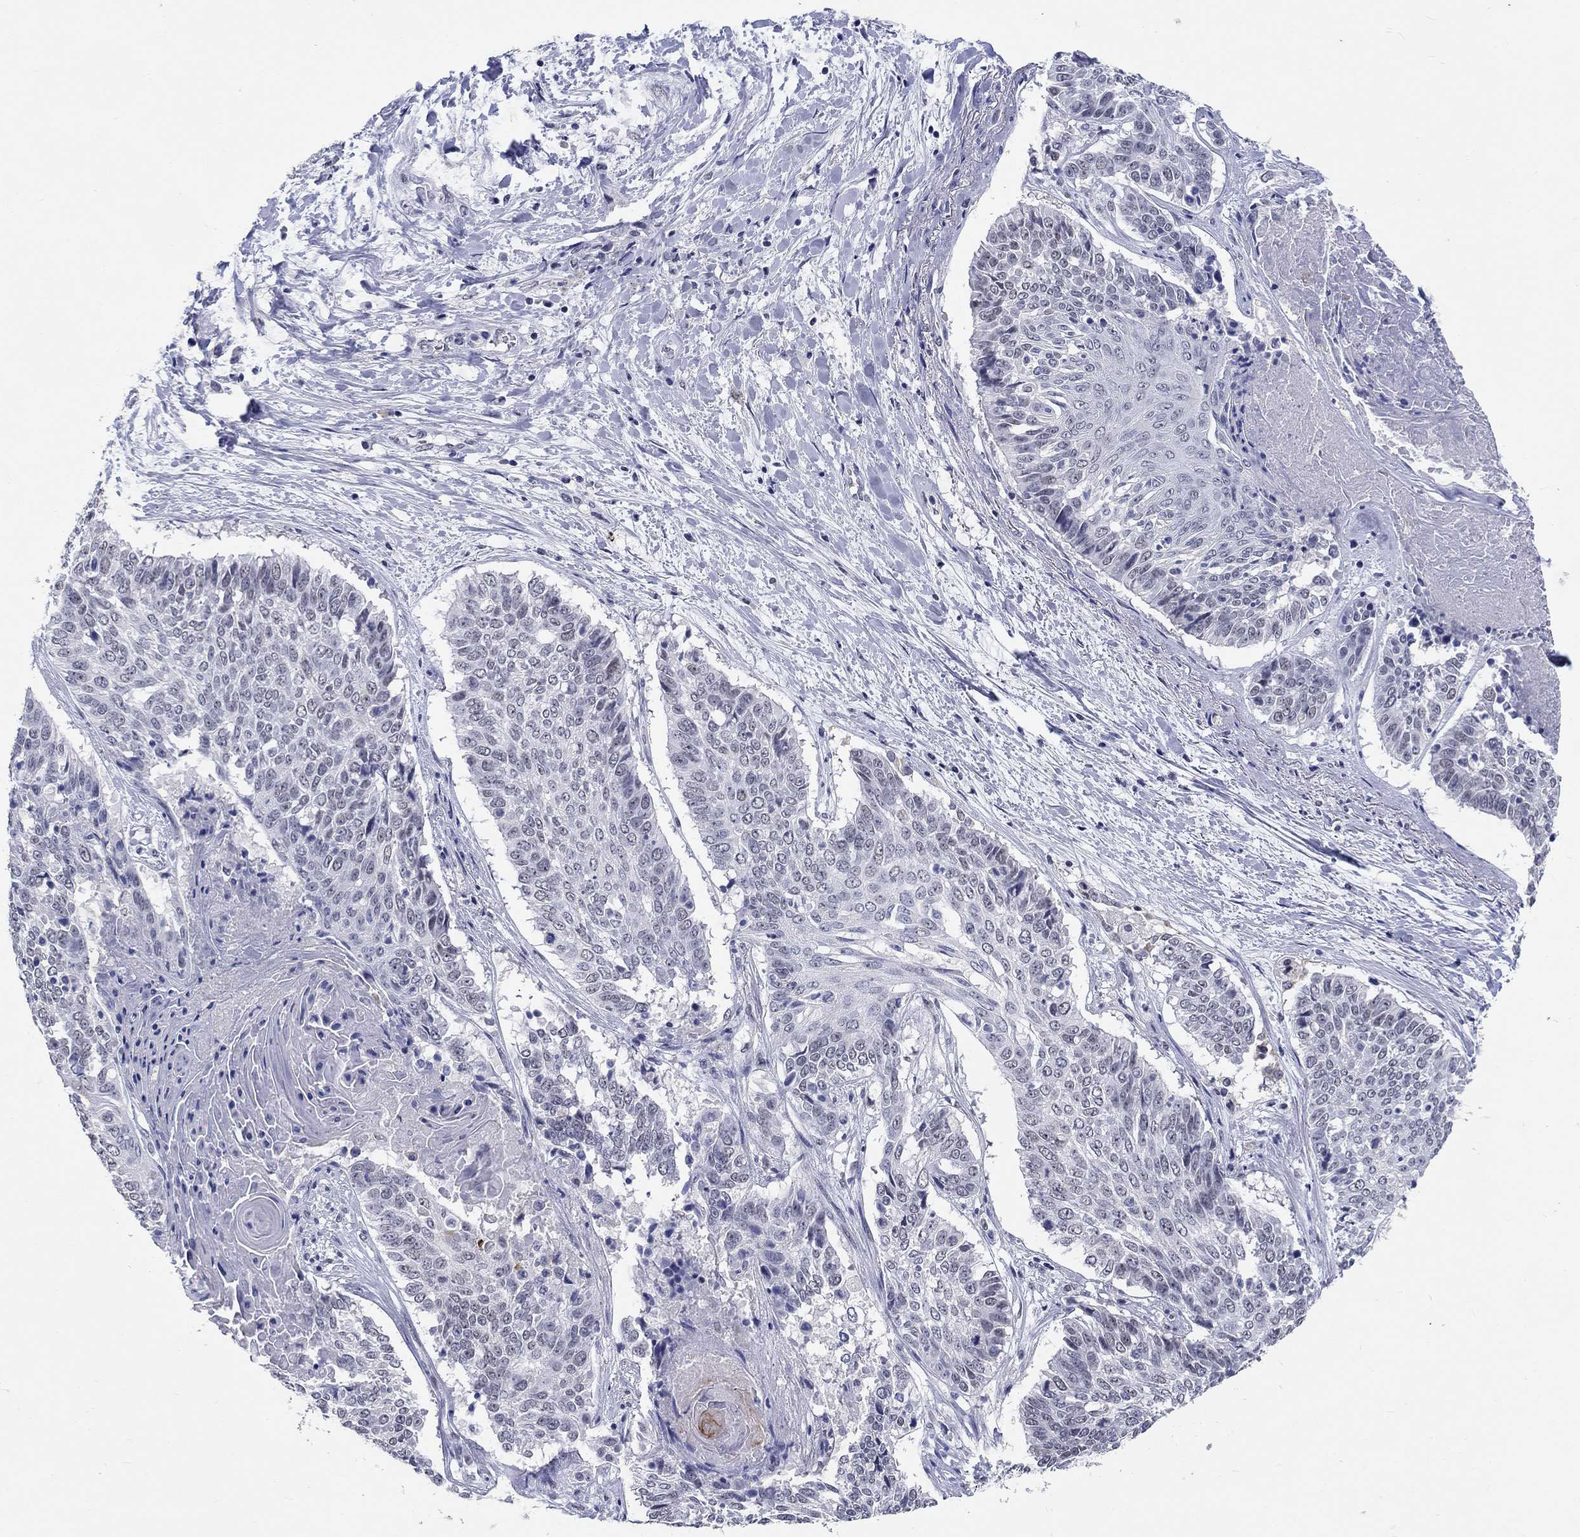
{"staining": {"intensity": "negative", "quantity": "none", "location": "none"}, "tissue": "lung cancer", "cell_type": "Tumor cells", "image_type": "cancer", "snomed": [{"axis": "morphology", "description": "Squamous cell carcinoma, NOS"}, {"axis": "topography", "description": "Lung"}], "caption": "Immunohistochemical staining of human squamous cell carcinoma (lung) displays no significant expression in tumor cells.", "gene": "GRIN1", "patient": {"sex": "male", "age": 64}}